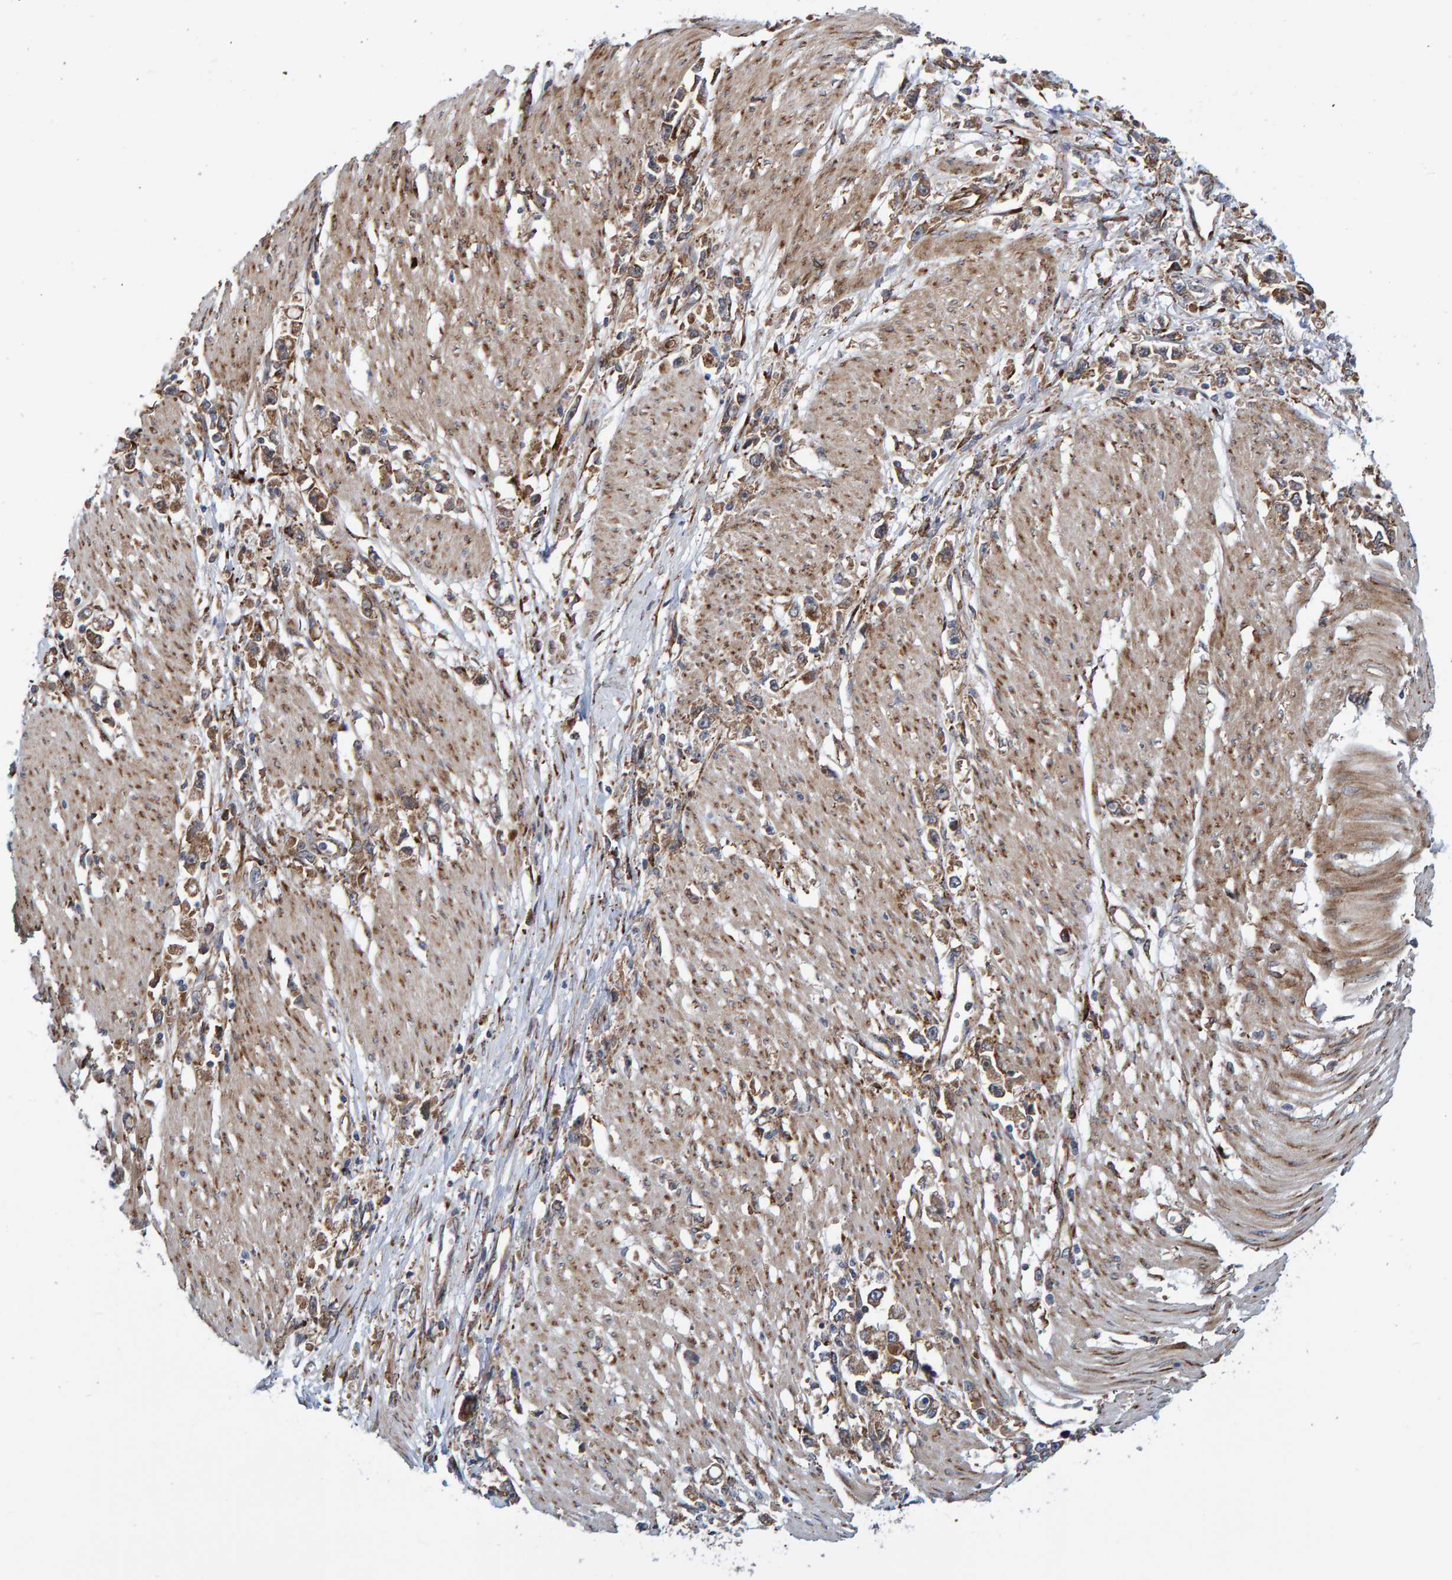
{"staining": {"intensity": "moderate", "quantity": ">75%", "location": "cytoplasmic/membranous"}, "tissue": "stomach cancer", "cell_type": "Tumor cells", "image_type": "cancer", "snomed": [{"axis": "morphology", "description": "Adenocarcinoma, NOS"}, {"axis": "topography", "description": "Stomach"}], "caption": "This is an image of immunohistochemistry staining of stomach adenocarcinoma, which shows moderate expression in the cytoplasmic/membranous of tumor cells.", "gene": "KIAA0753", "patient": {"sex": "female", "age": 59}}